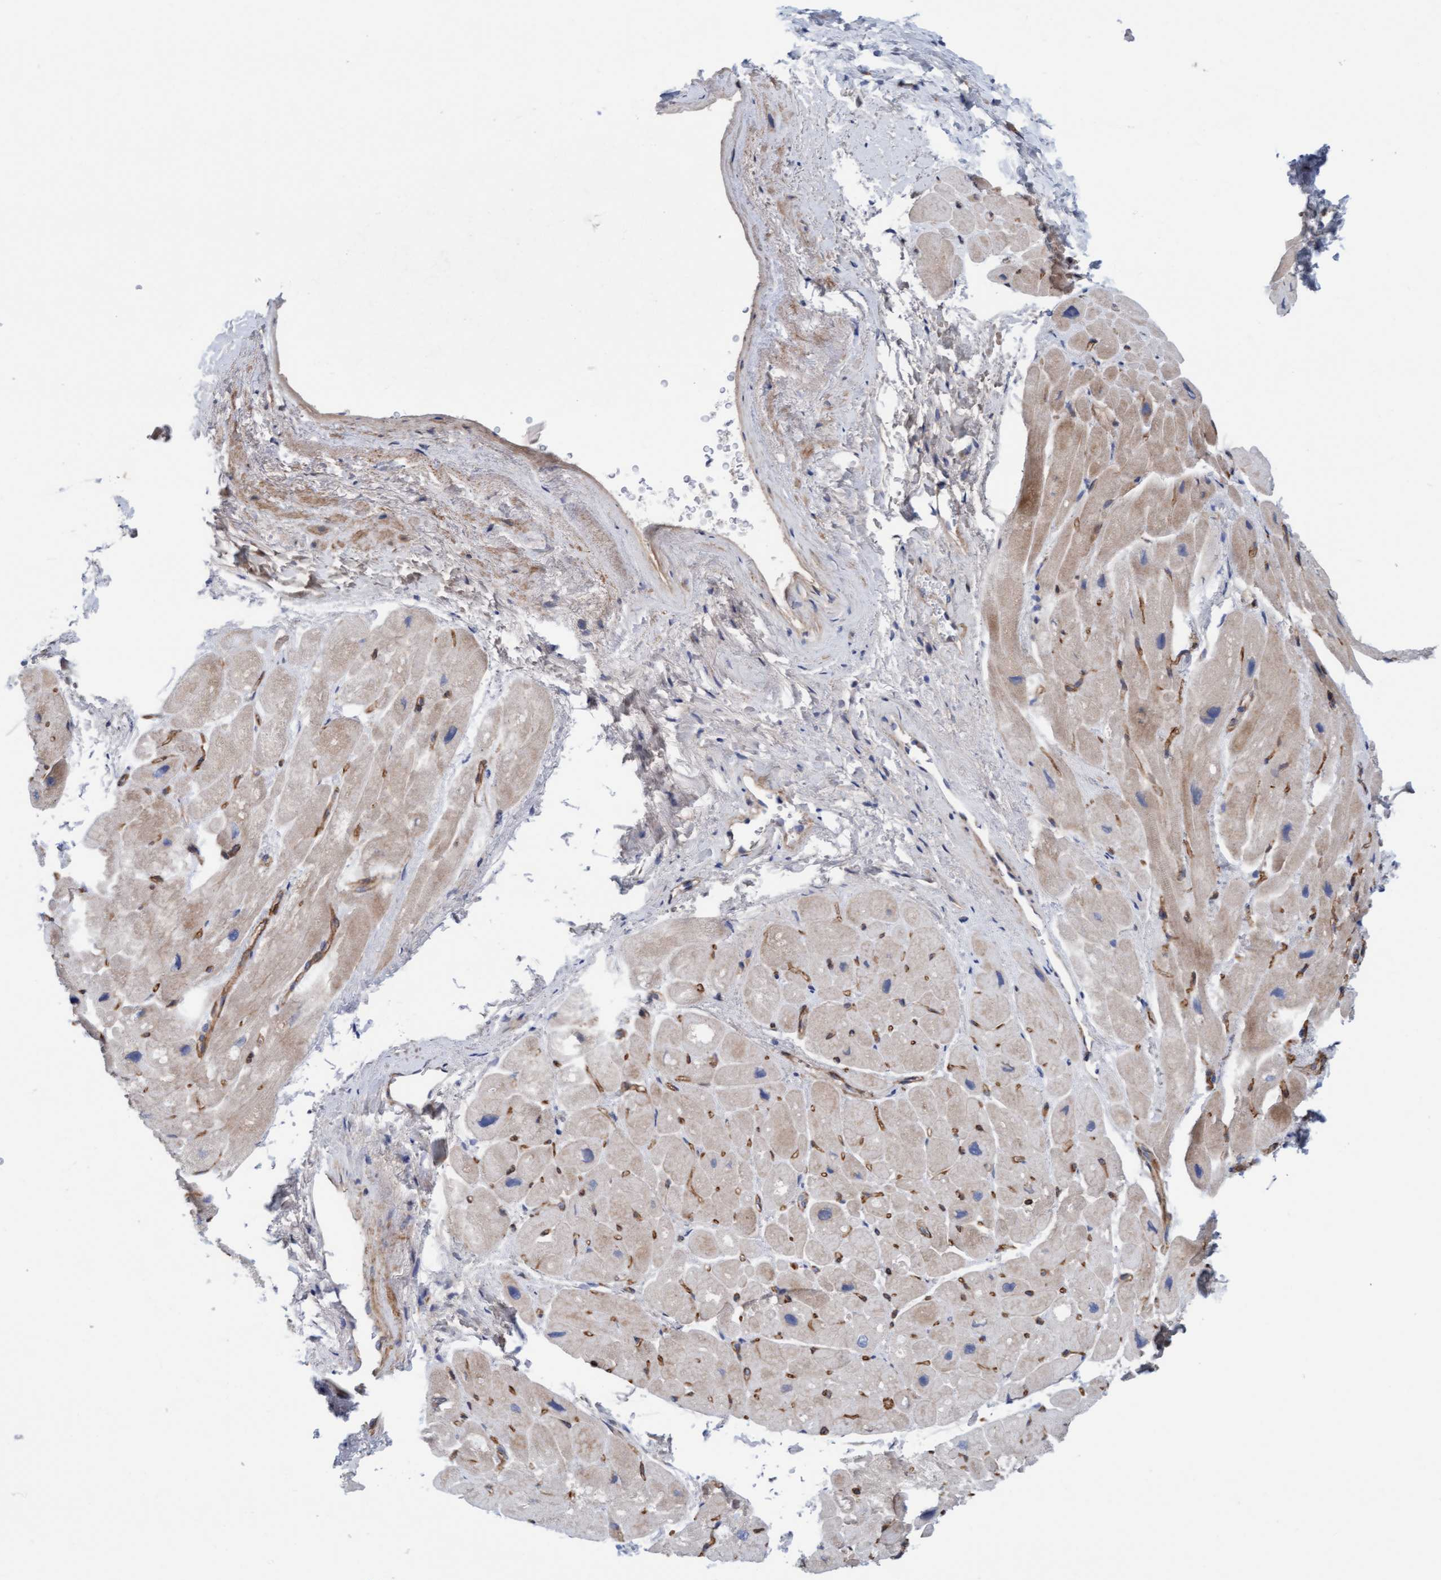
{"staining": {"intensity": "moderate", "quantity": "<25%", "location": "cytoplasmic/membranous"}, "tissue": "heart muscle", "cell_type": "Cardiomyocytes", "image_type": "normal", "snomed": [{"axis": "morphology", "description": "Normal tissue, NOS"}, {"axis": "topography", "description": "Heart"}], "caption": "Protein analysis of normal heart muscle demonstrates moderate cytoplasmic/membranous positivity in approximately <25% of cardiomyocytes. (brown staining indicates protein expression, while blue staining denotes nuclei).", "gene": "CDK5RAP3", "patient": {"sex": "male", "age": 49}}